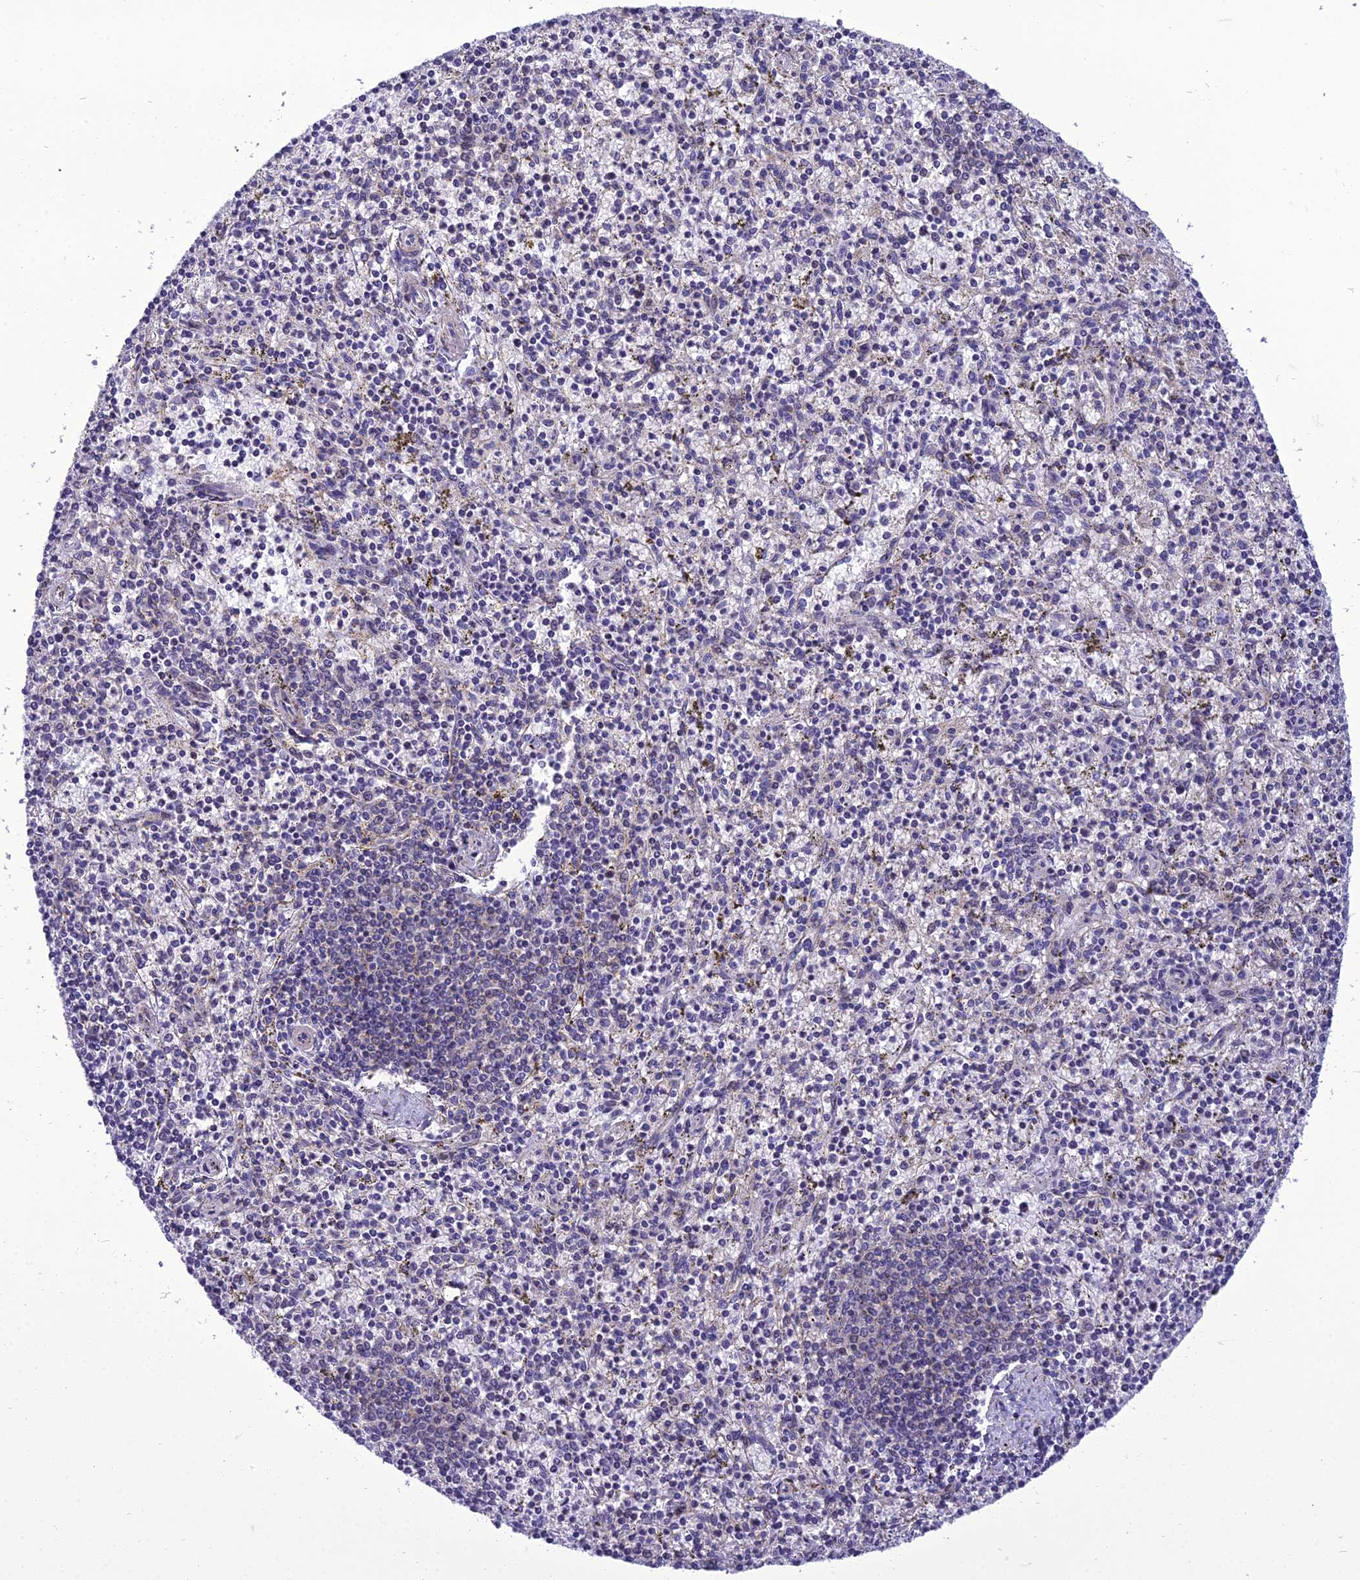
{"staining": {"intensity": "negative", "quantity": "none", "location": "none"}, "tissue": "spleen", "cell_type": "Cells in red pulp", "image_type": "normal", "snomed": [{"axis": "morphology", "description": "Normal tissue, NOS"}, {"axis": "topography", "description": "Spleen"}], "caption": "Cells in red pulp are negative for brown protein staining in normal spleen. (DAB immunohistochemistry (IHC) with hematoxylin counter stain).", "gene": "GAB4", "patient": {"sex": "male", "age": 72}}